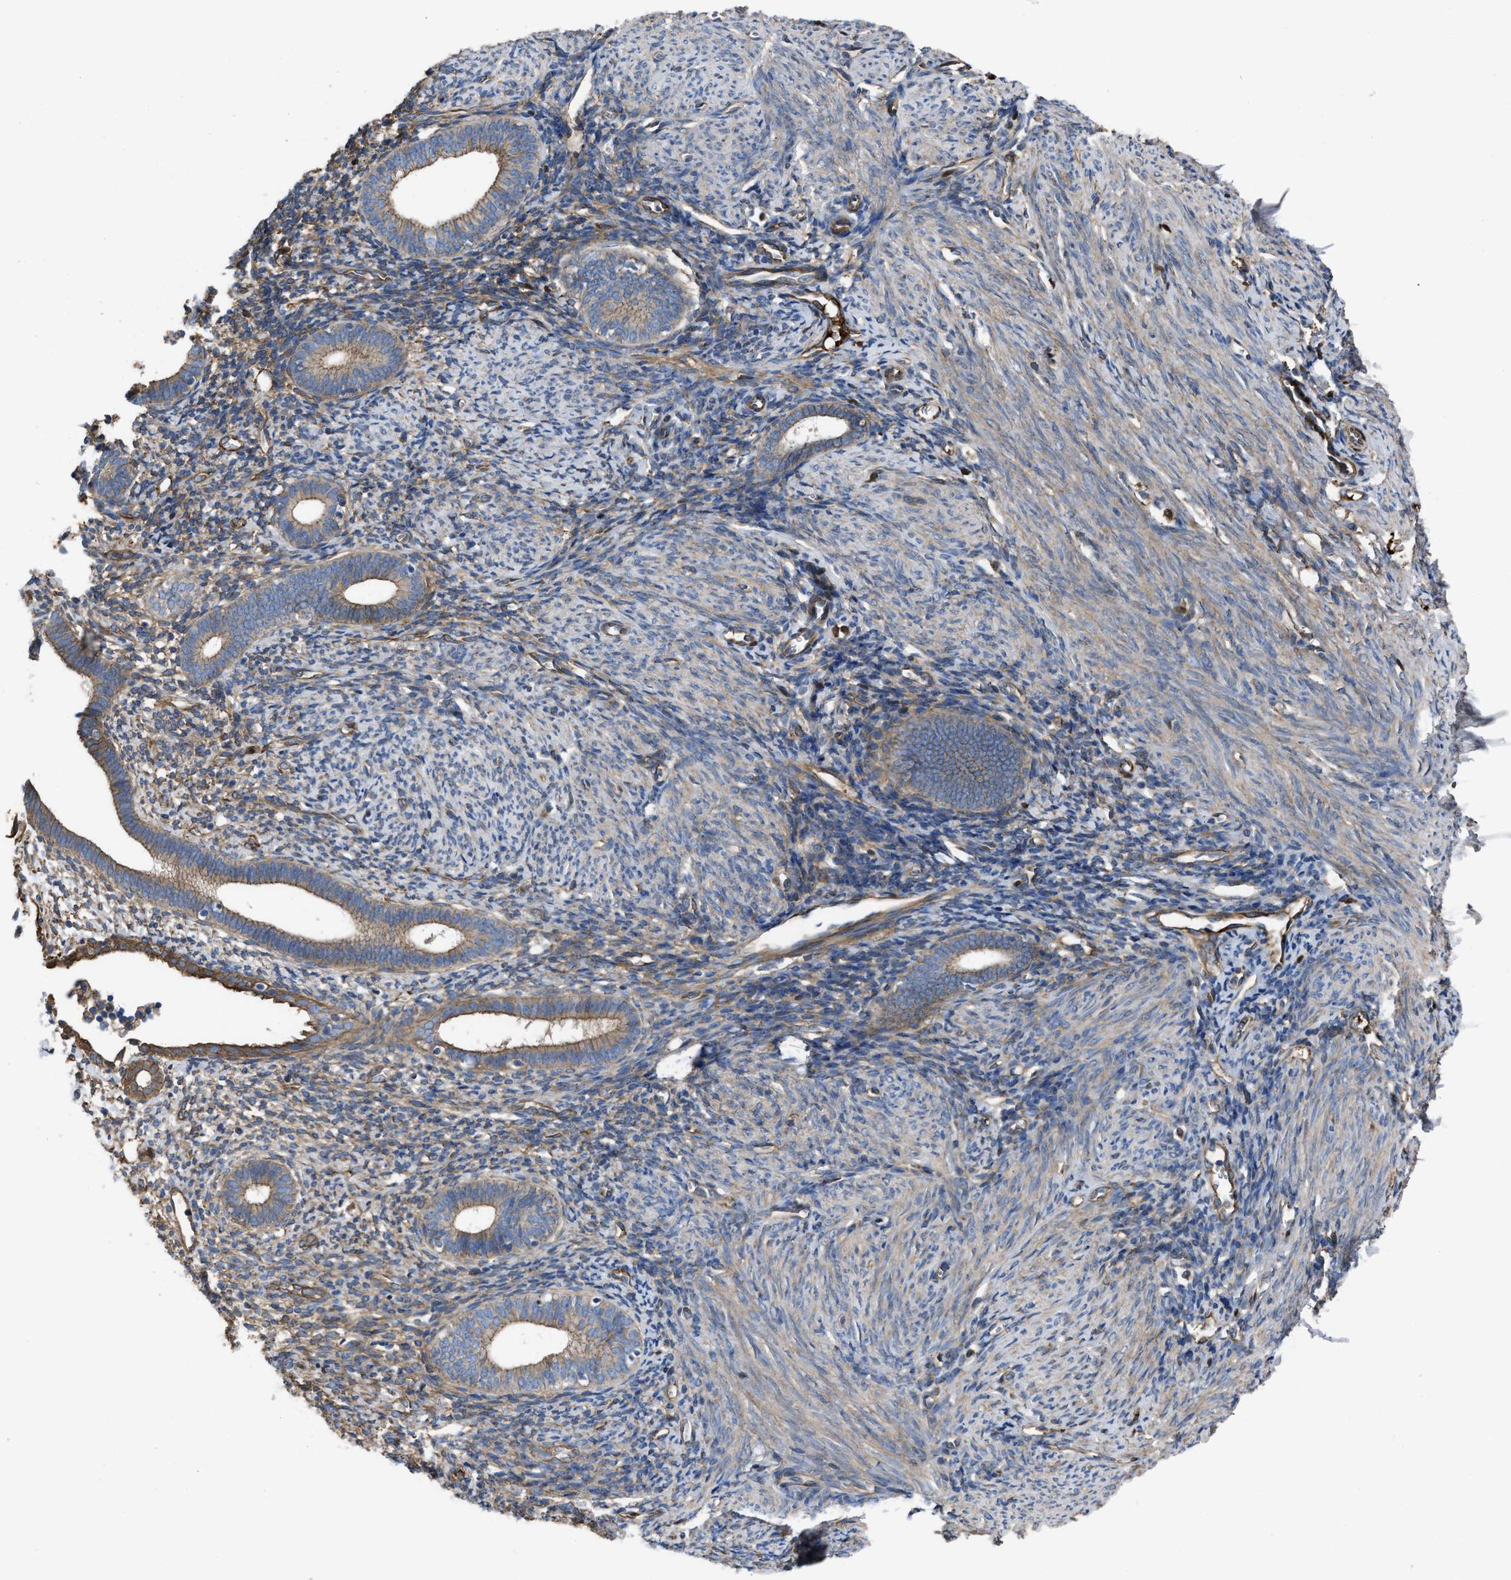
{"staining": {"intensity": "weak", "quantity": ">75%", "location": "cytoplasmic/membranous"}, "tissue": "endometrium", "cell_type": "Cells in endometrial stroma", "image_type": "normal", "snomed": [{"axis": "morphology", "description": "Normal tissue, NOS"}, {"axis": "morphology", "description": "Adenocarcinoma, NOS"}, {"axis": "topography", "description": "Endometrium"}], "caption": "Endometrium stained for a protein shows weak cytoplasmic/membranous positivity in cells in endometrial stroma.", "gene": "TRIOBP", "patient": {"sex": "female", "age": 57}}